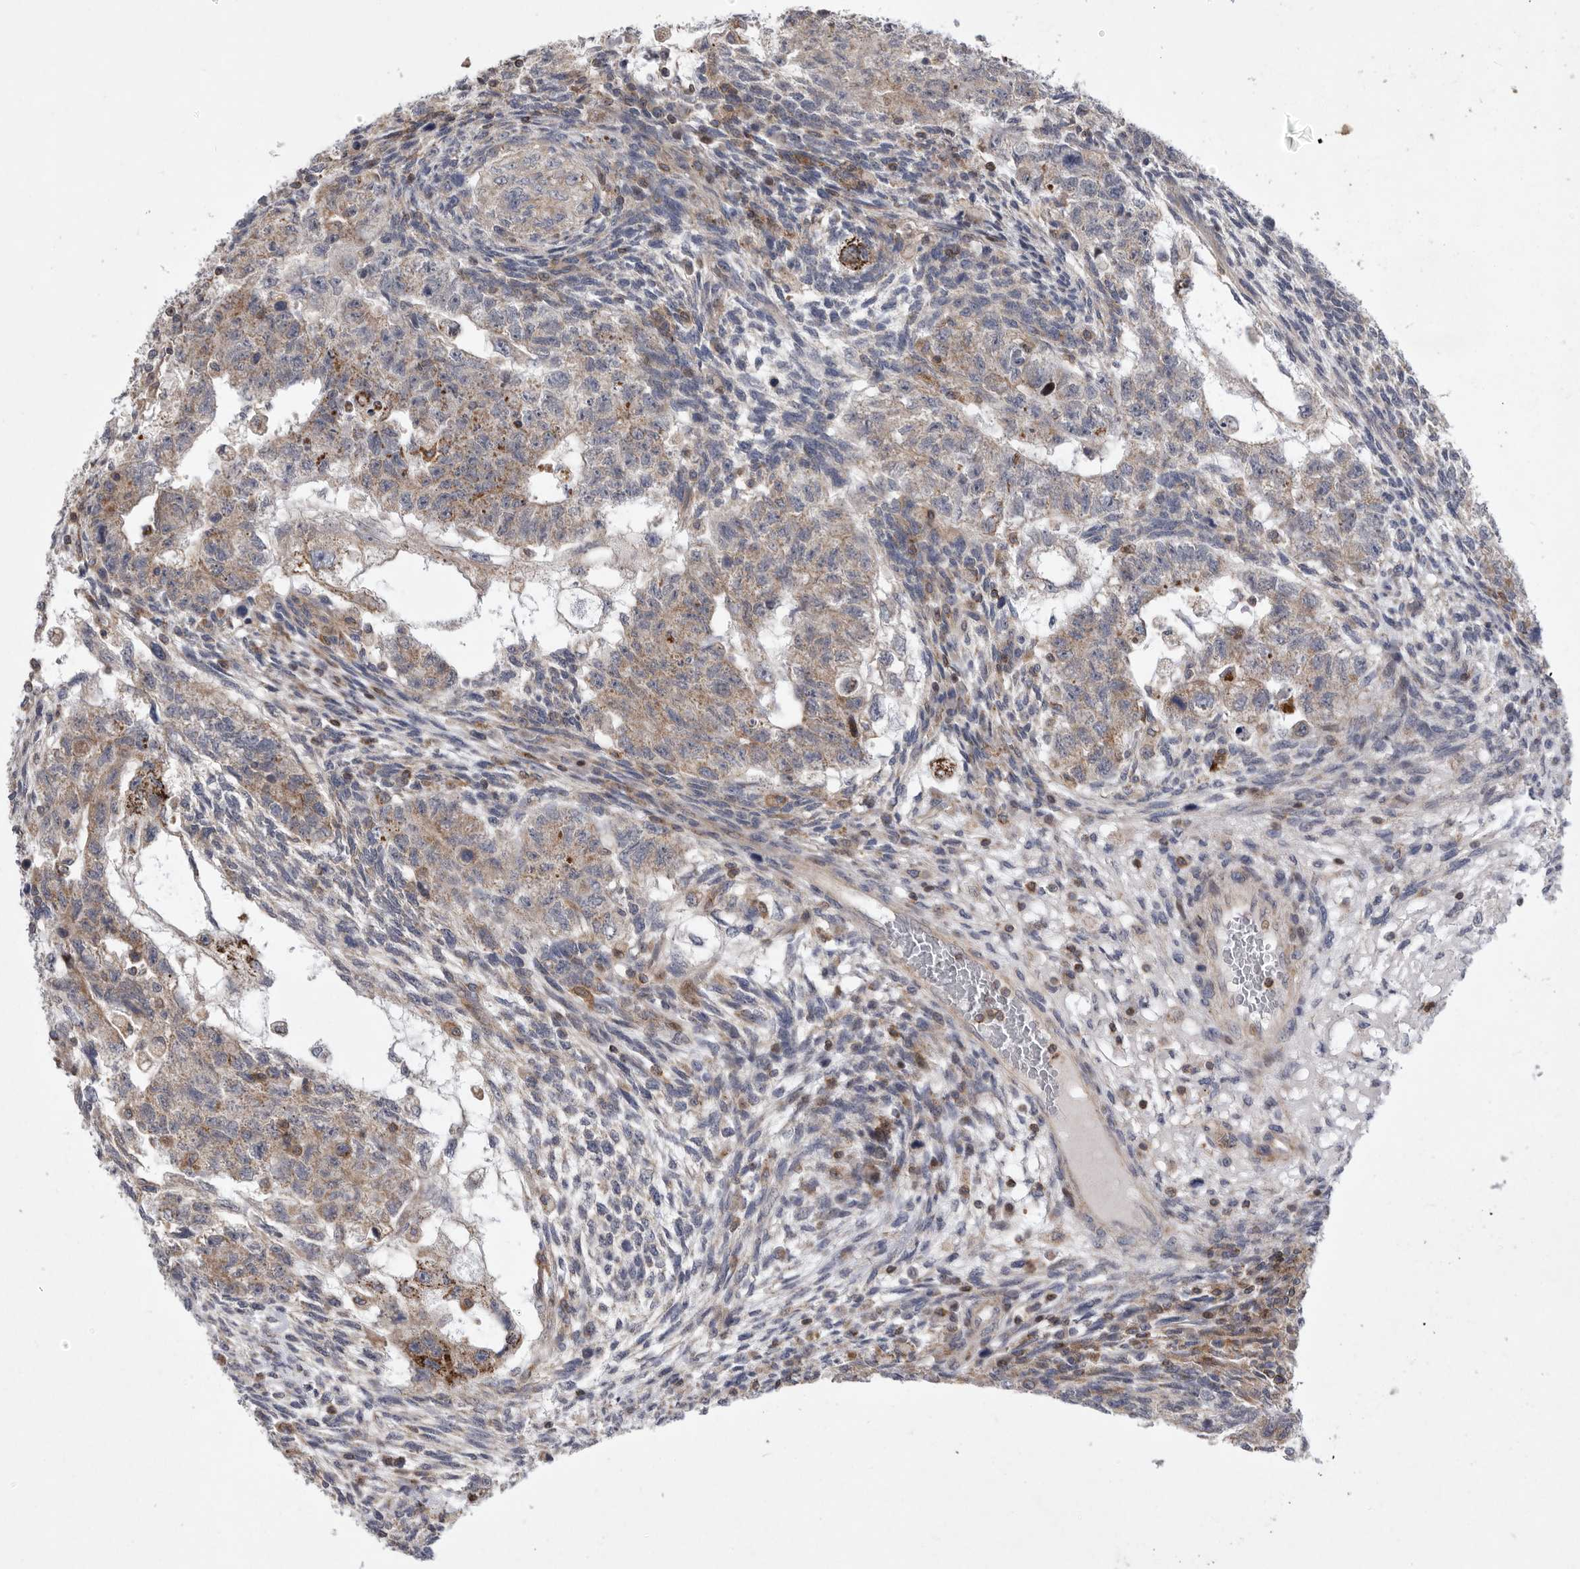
{"staining": {"intensity": "moderate", "quantity": "<25%", "location": "cytoplasmic/membranous"}, "tissue": "testis cancer", "cell_type": "Tumor cells", "image_type": "cancer", "snomed": [{"axis": "morphology", "description": "Normal tissue, NOS"}, {"axis": "morphology", "description": "Carcinoma, Embryonal, NOS"}, {"axis": "topography", "description": "Testis"}], "caption": "Tumor cells display low levels of moderate cytoplasmic/membranous positivity in about <25% of cells in human testis cancer.", "gene": "MPZL1", "patient": {"sex": "male", "age": 36}}